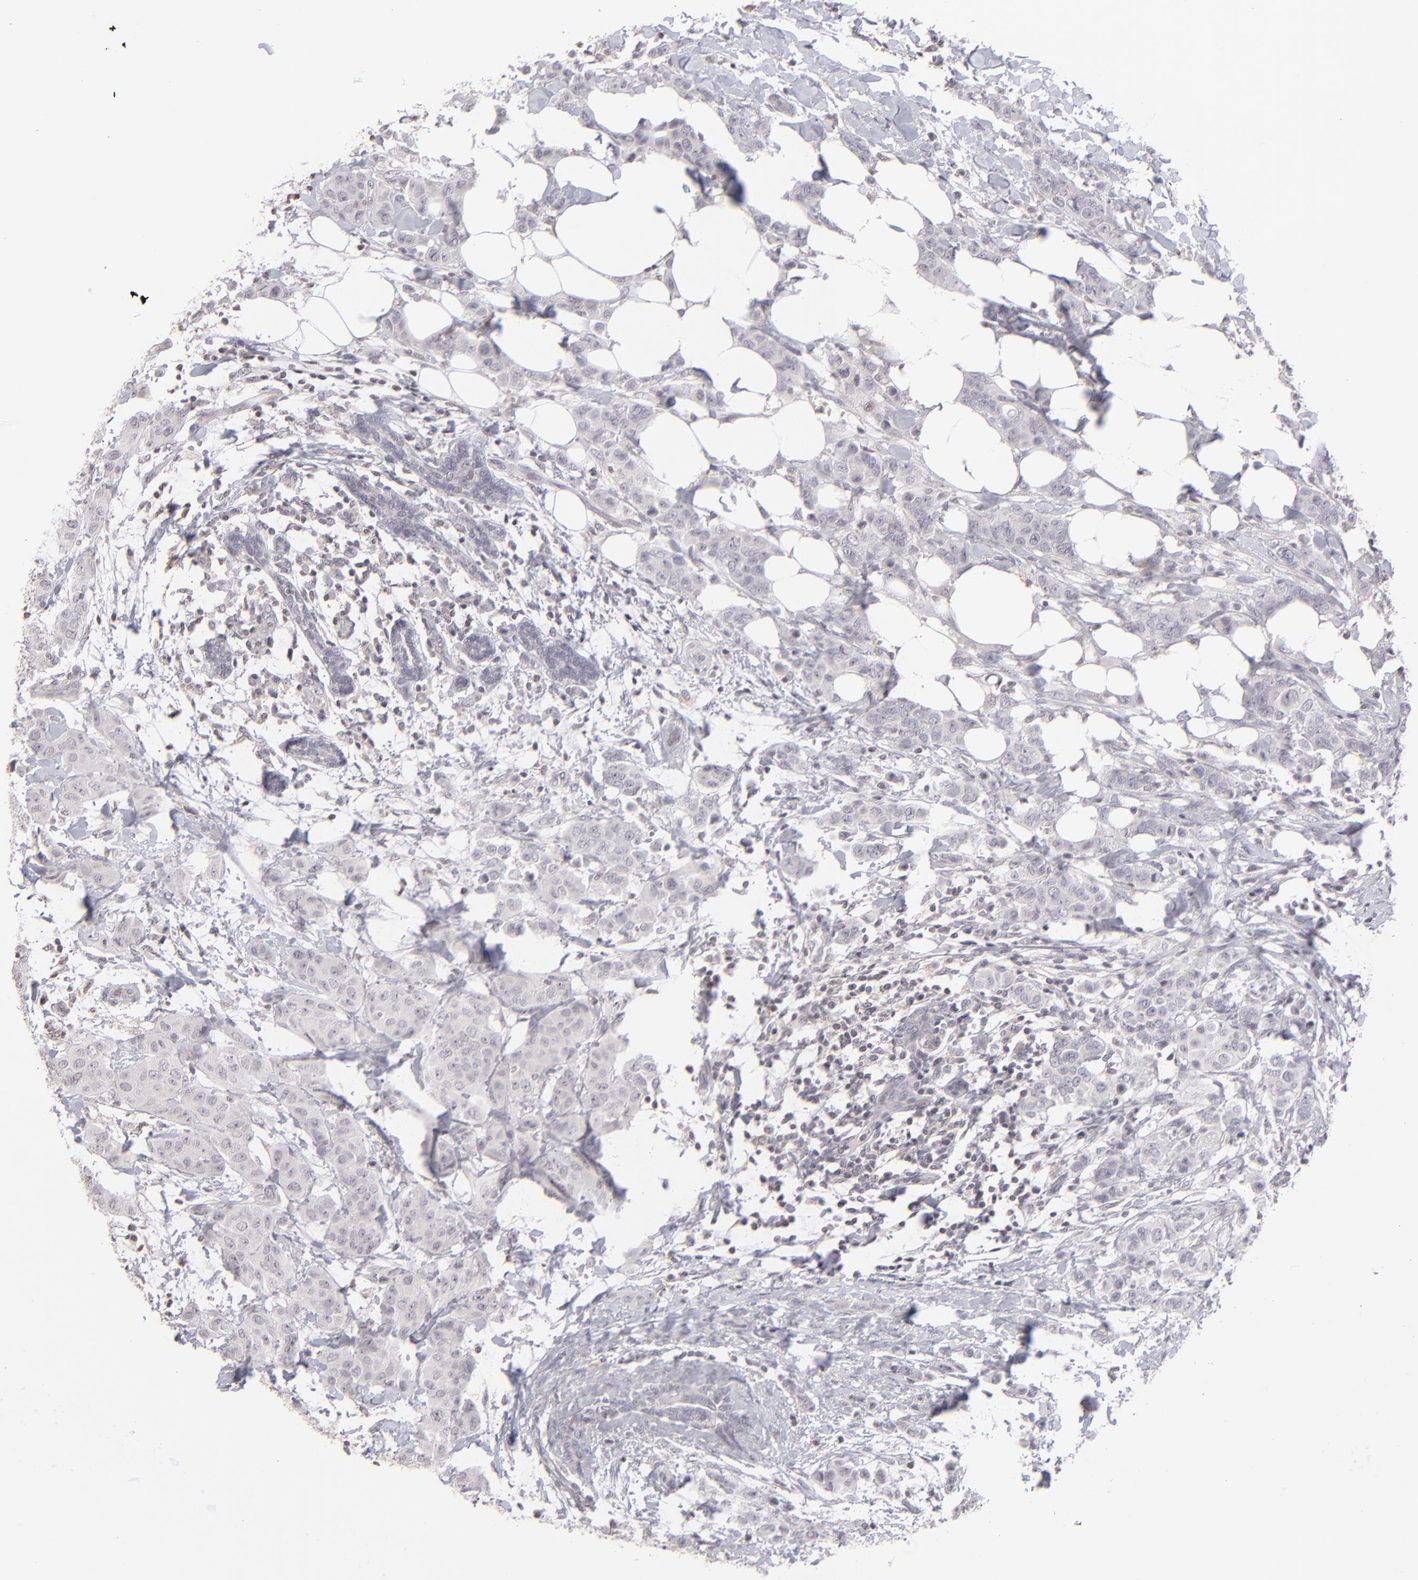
{"staining": {"intensity": "negative", "quantity": "none", "location": "none"}, "tissue": "breast cancer", "cell_type": "Tumor cells", "image_type": "cancer", "snomed": [{"axis": "morphology", "description": "Duct carcinoma"}, {"axis": "topography", "description": "Breast"}], "caption": "A high-resolution image shows immunohistochemistry (IHC) staining of breast cancer, which demonstrates no significant positivity in tumor cells.", "gene": "CLDN2", "patient": {"sex": "female", "age": 40}}